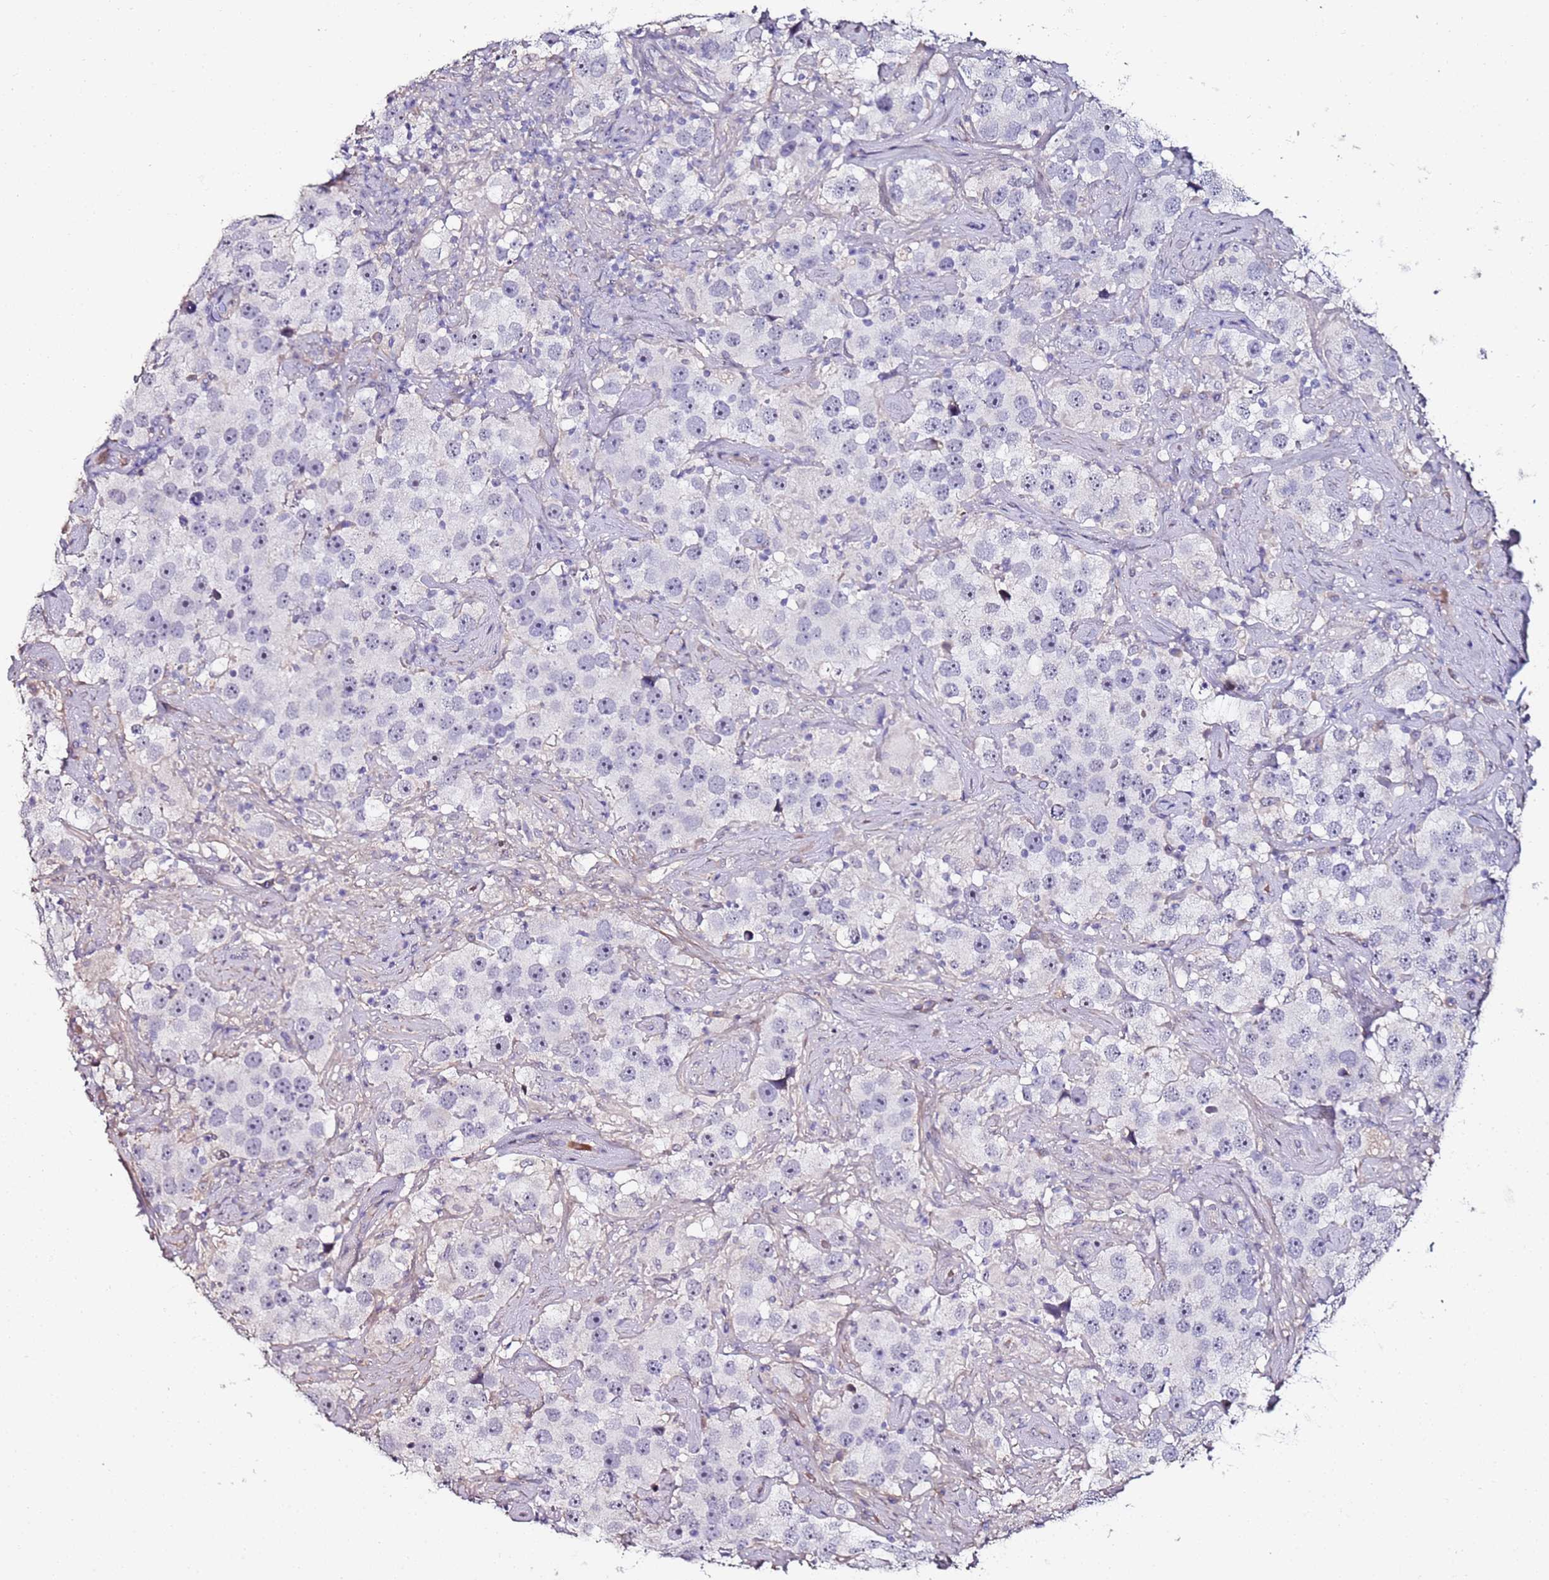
{"staining": {"intensity": "negative", "quantity": "none", "location": "none"}, "tissue": "testis cancer", "cell_type": "Tumor cells", "image_type": "cancer", "snomed": [{"axis": "morphology", "description": "Seminoma, NOS"}, {"axis": "topography", "description": "Testis"}], "caption": "This is an immunohistochemistry (IHC) histopathology image of human testis cancer (seminoma). There is no expression in tumor cells.", "gene": "C3orf80", "patient": {"sex": "male", "age": 49}}